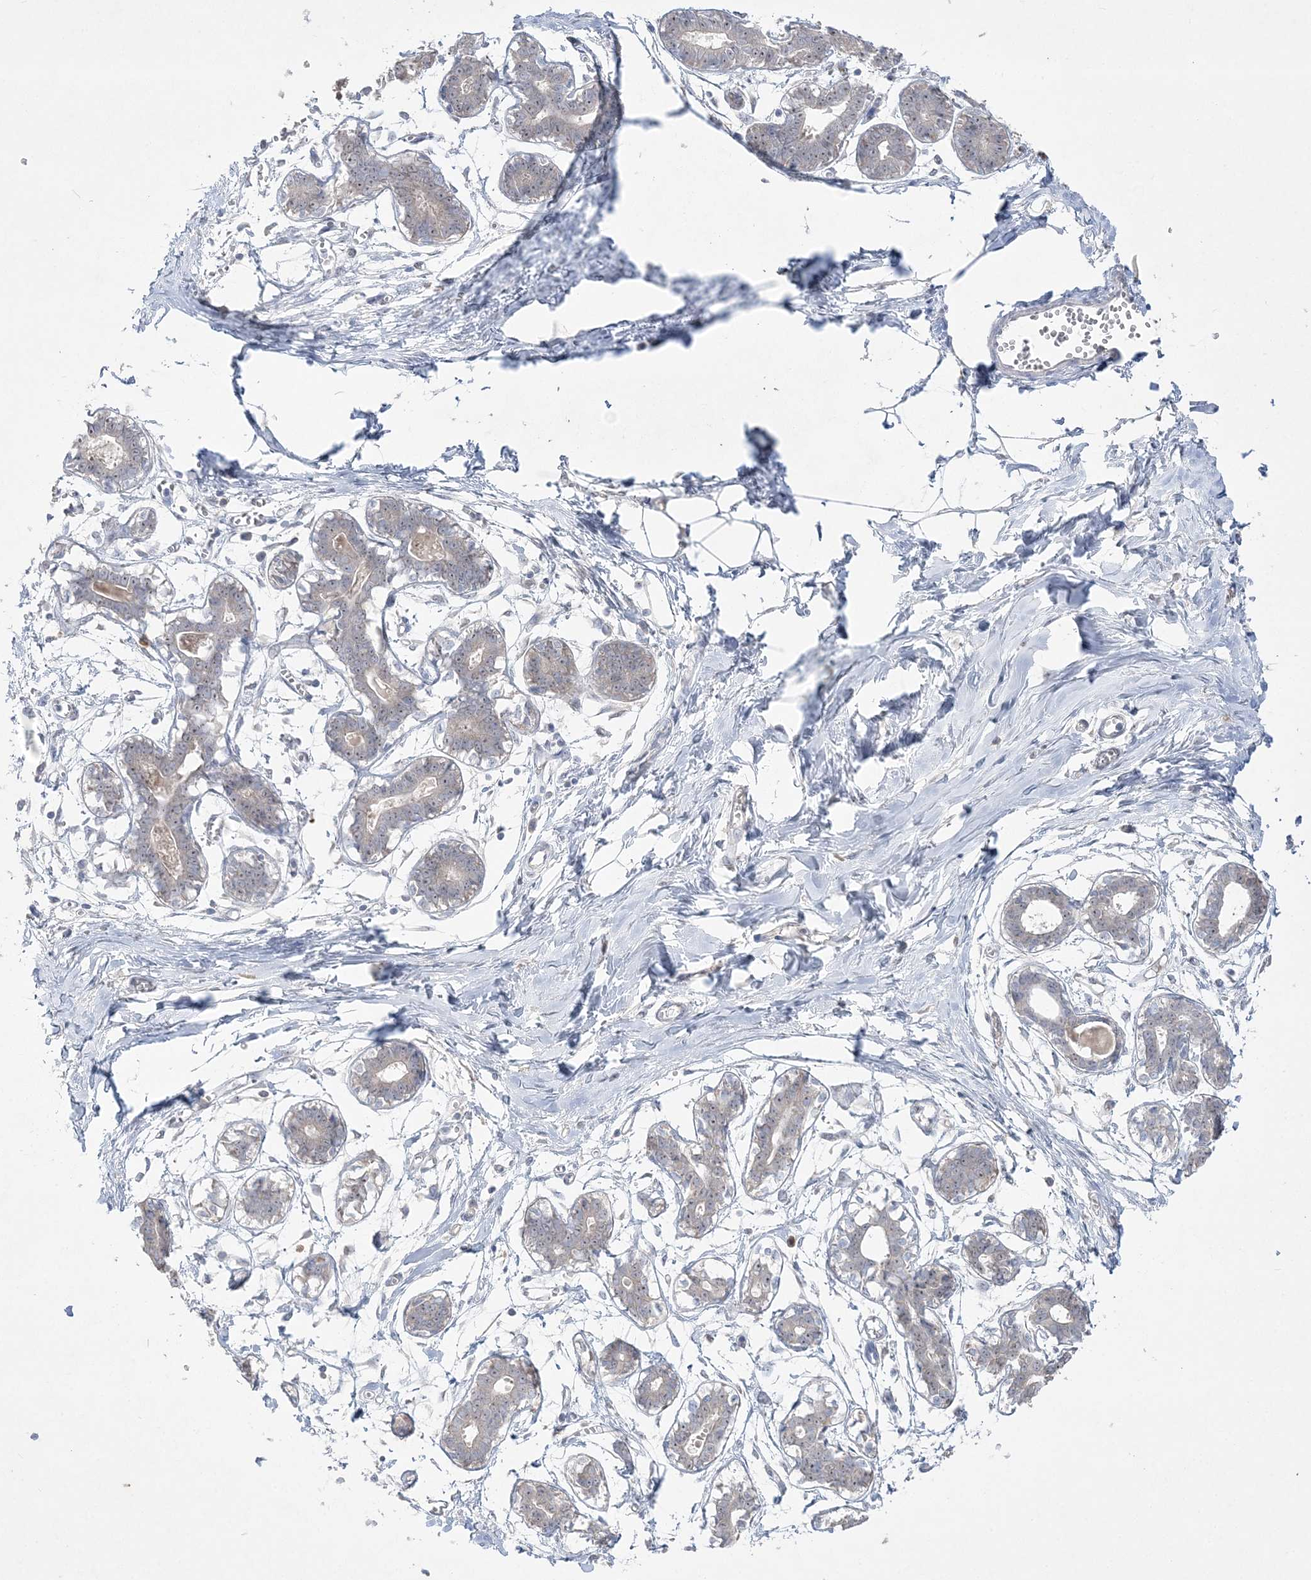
{"staining": {"intensity": "negative", "quantity": "none", "location": "none"}, "tissue": "breast", "cell_type": "Adipocytes", "image_type": "normal", "snomed": [{"axis": "morphology", "description": "Normal tissue, NOS"}, {"axis": "topography", "description": "Breast"}], "caption": "This photomicrograph is of normal breast stained with IHC to label a protein in brown with the nuclei are counter-stained blue. There is no staining in adipocytes. Nuclei are stained in blue.", "gene": "NOP16", "patient": {"sex": "female", "age": 27}}